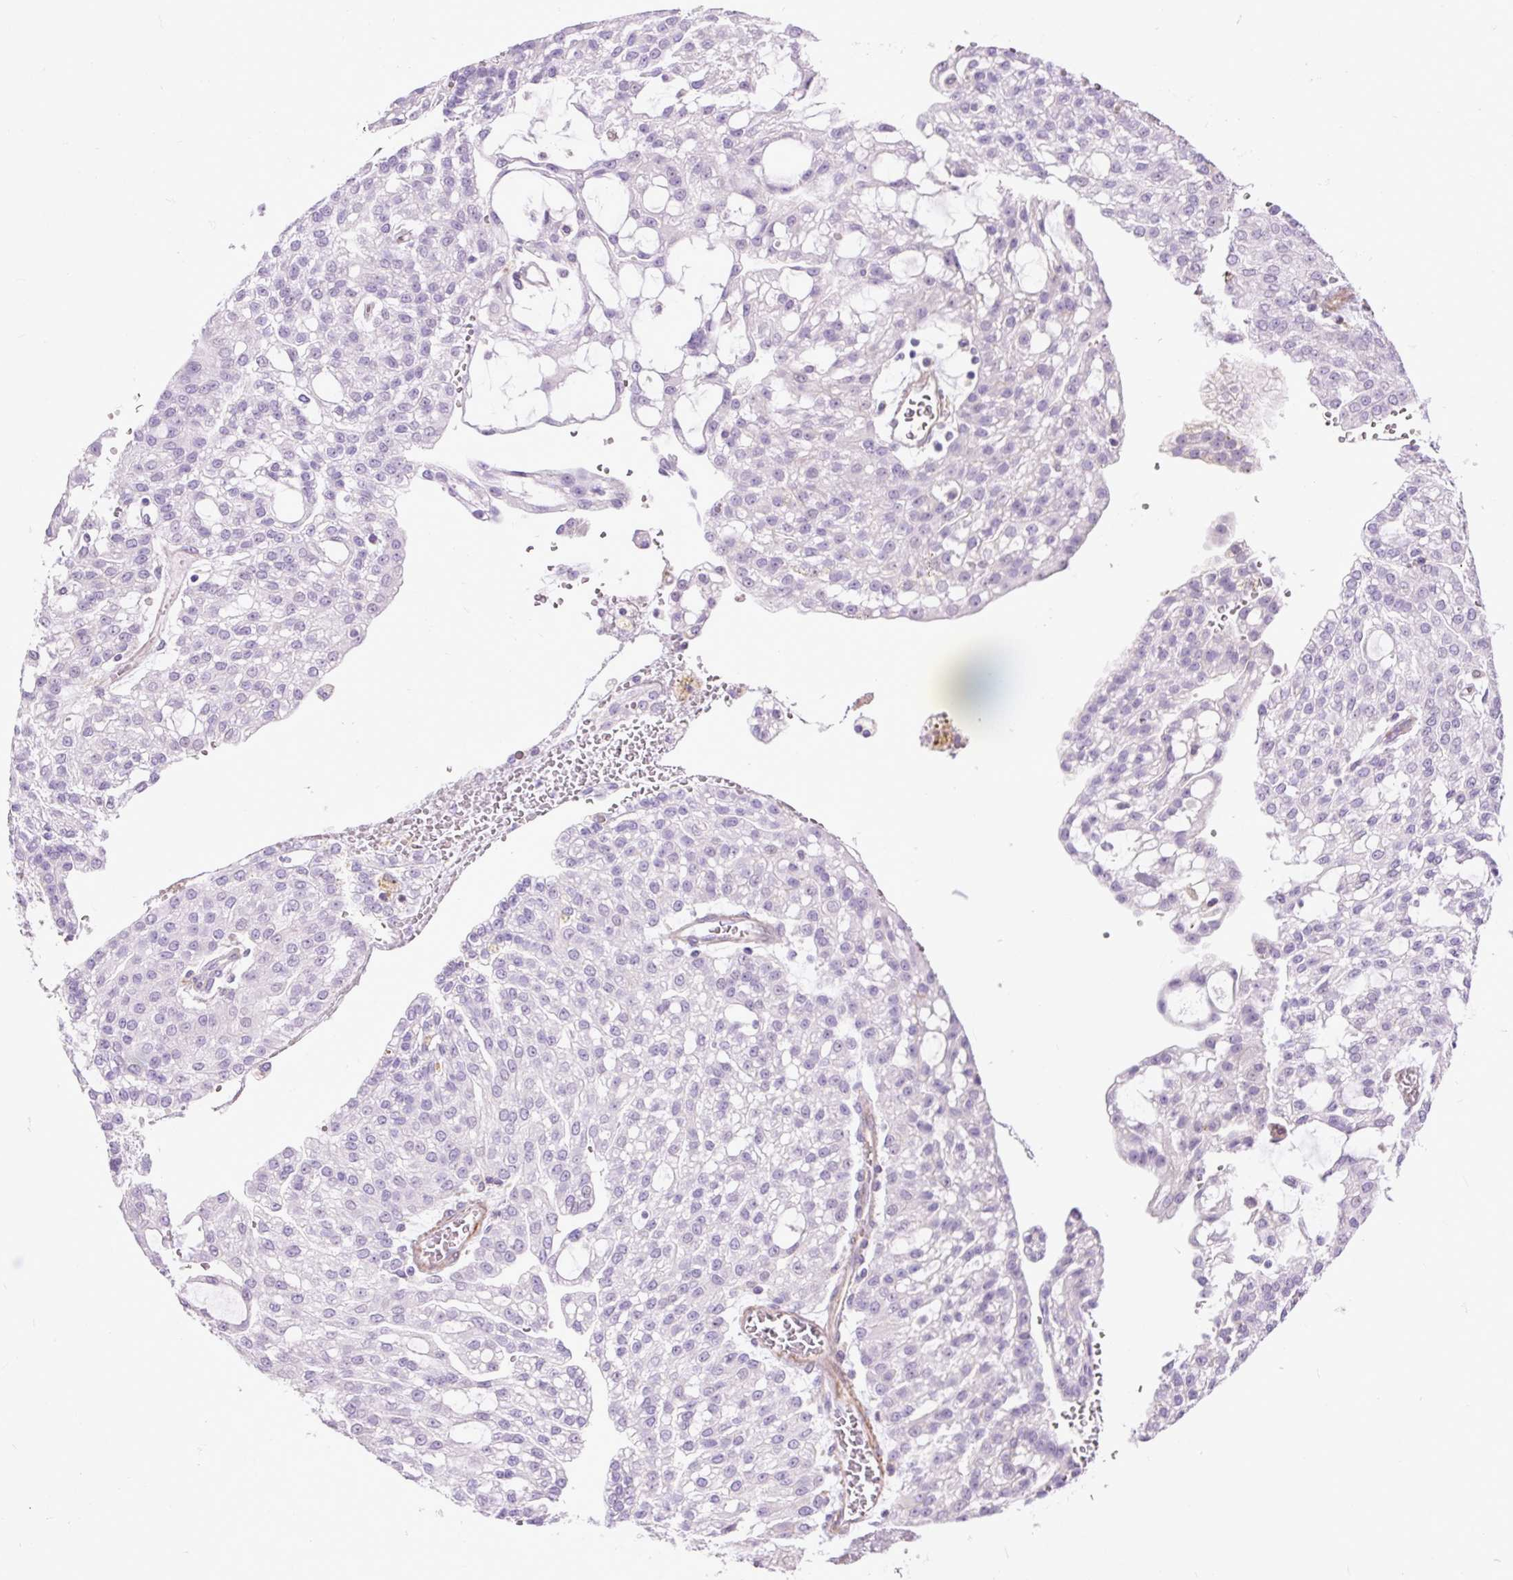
{"staining": {"intensity": "negative", "quantity": "none", "location": "none"}, "tissue": "renal cancer", "cell_type": "Tumor cells", "image_type": "cancer", "snomed": [{"axis": "morphology", "description": "Adenocarcinoma, NOS"}, {"axis": "topography", "description": "Kidney"}], "caption": "An immunohistochemistry (IHC) photomicrograph of renal adenocarcinoma is shown. There is no staining in tumor cells of renal adenocarcinoma. (DAB immunohistochemistry with hematoxylin counter stain).", "gene": "ZNF197", "patient": {"sex": "male", "age": 63}}